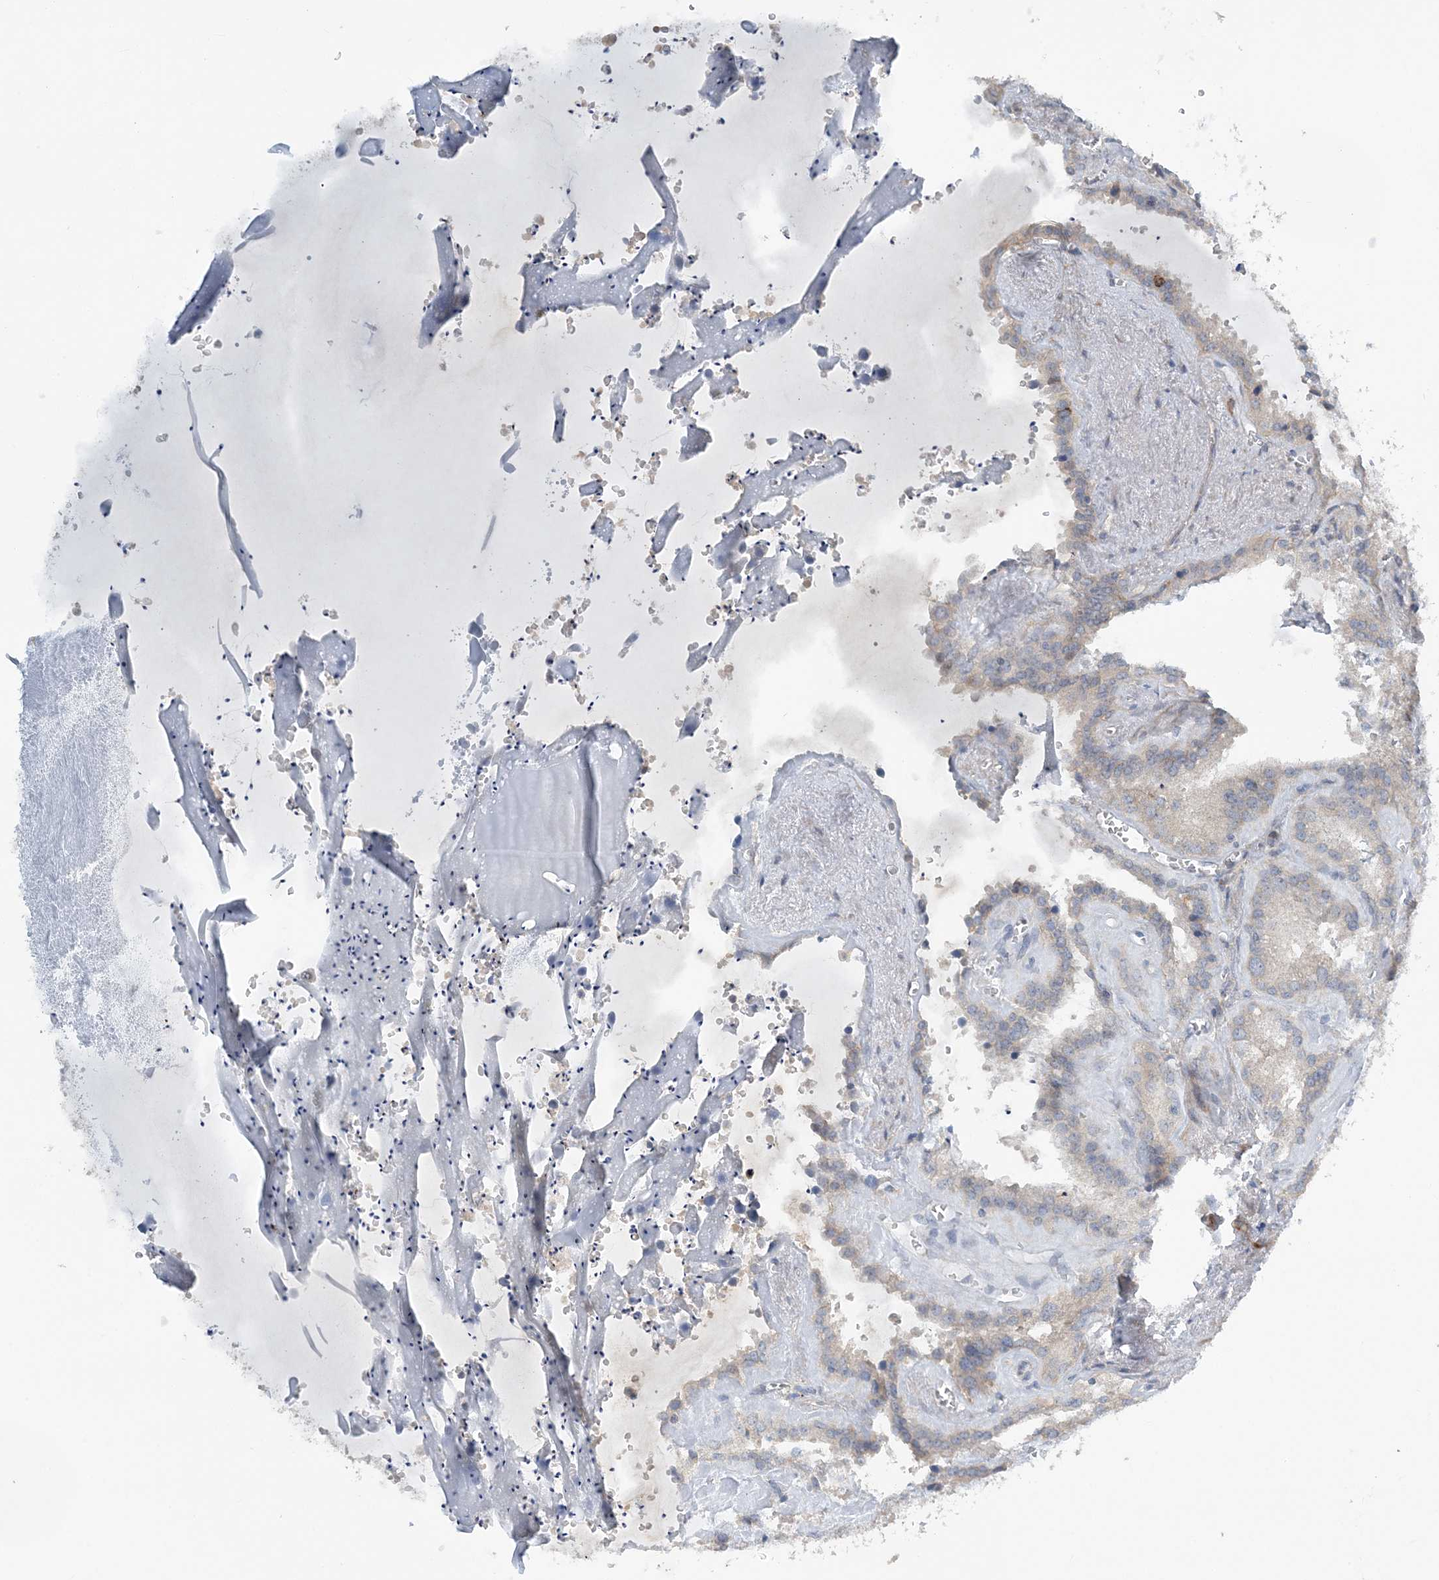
{"staining": {"intensity": "negative", "quantity": "none", "location": "none"}, "tissue": "seminal vesicle", "cell_type": "Glandular cells", "image_type": "normal", "snomed": [{"axis": "morphology", "description": "Normal tissue, NOS"}, {"axis": "topography", "description": "Prostate"}, {"axis": "topography", "description": "Seminal veicle"}], "caption": "Immunohistochemical staining of benign human seminal vesicle reveals no significant staining in glandular cells. (Immunohistochemistry, brightfield microscopy, high magnification).", "gene": "SLC4A10", "patient": {"sex": "male", "age": 59}}